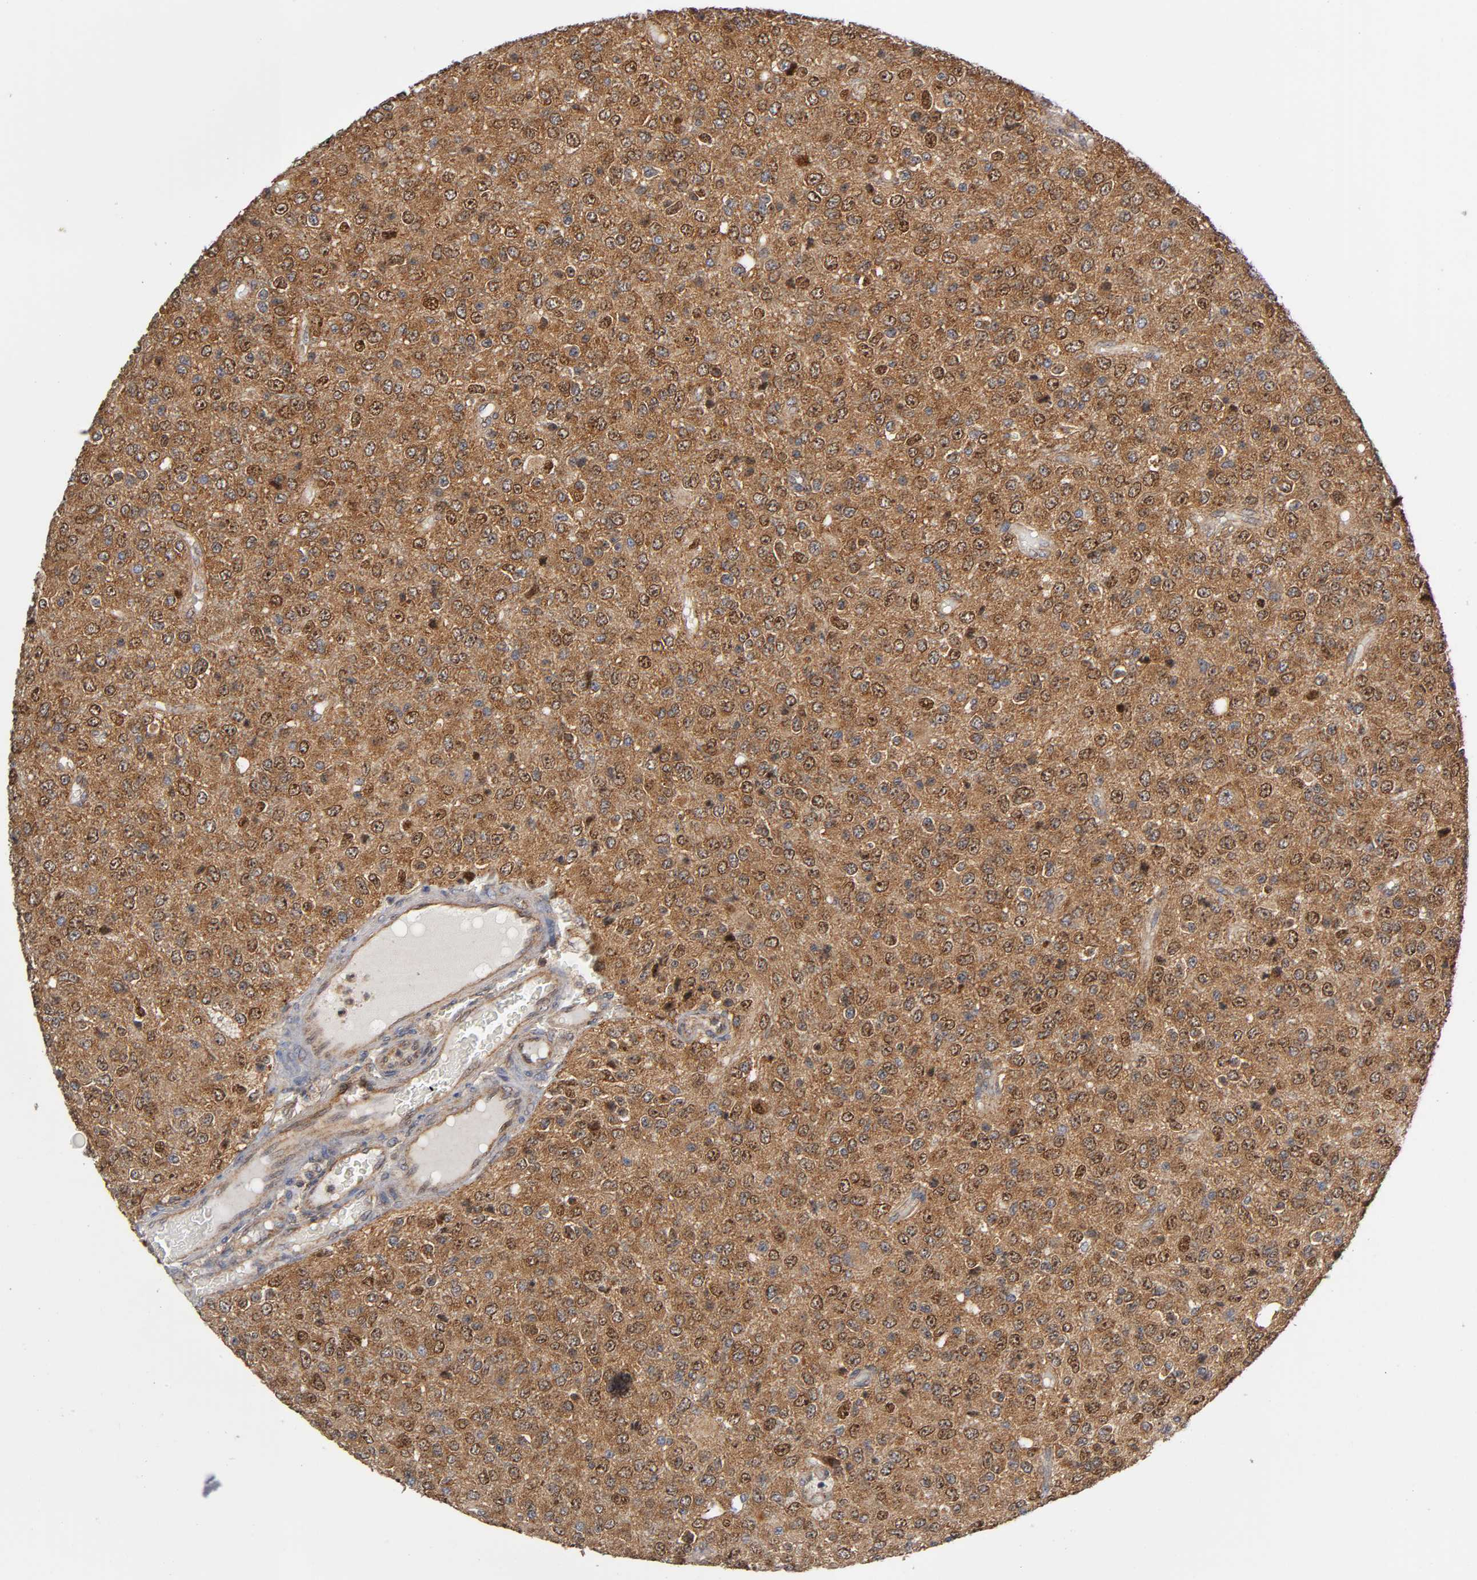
{"staining": {"intensity": "moderate", "quantity": "25%-75%", "location": "nuclear"}, "tissue": "glioma", "cell_type": "Tumor cells", "image_type": "cancer", "snomed": [{"axis": "morphology", "description": "Glioma, malignant, High grade"}, {"axis": "topography", "description": "pancreas cauda"}], "caption": "This histopathology image exhibits immunohistochemistry staining of glioma, with medium moderate nuclear expression in about 25%-75% of tumor cells.", "gene": "PAFAH1B1", "patient": {"sex": "male", "age": 60}}